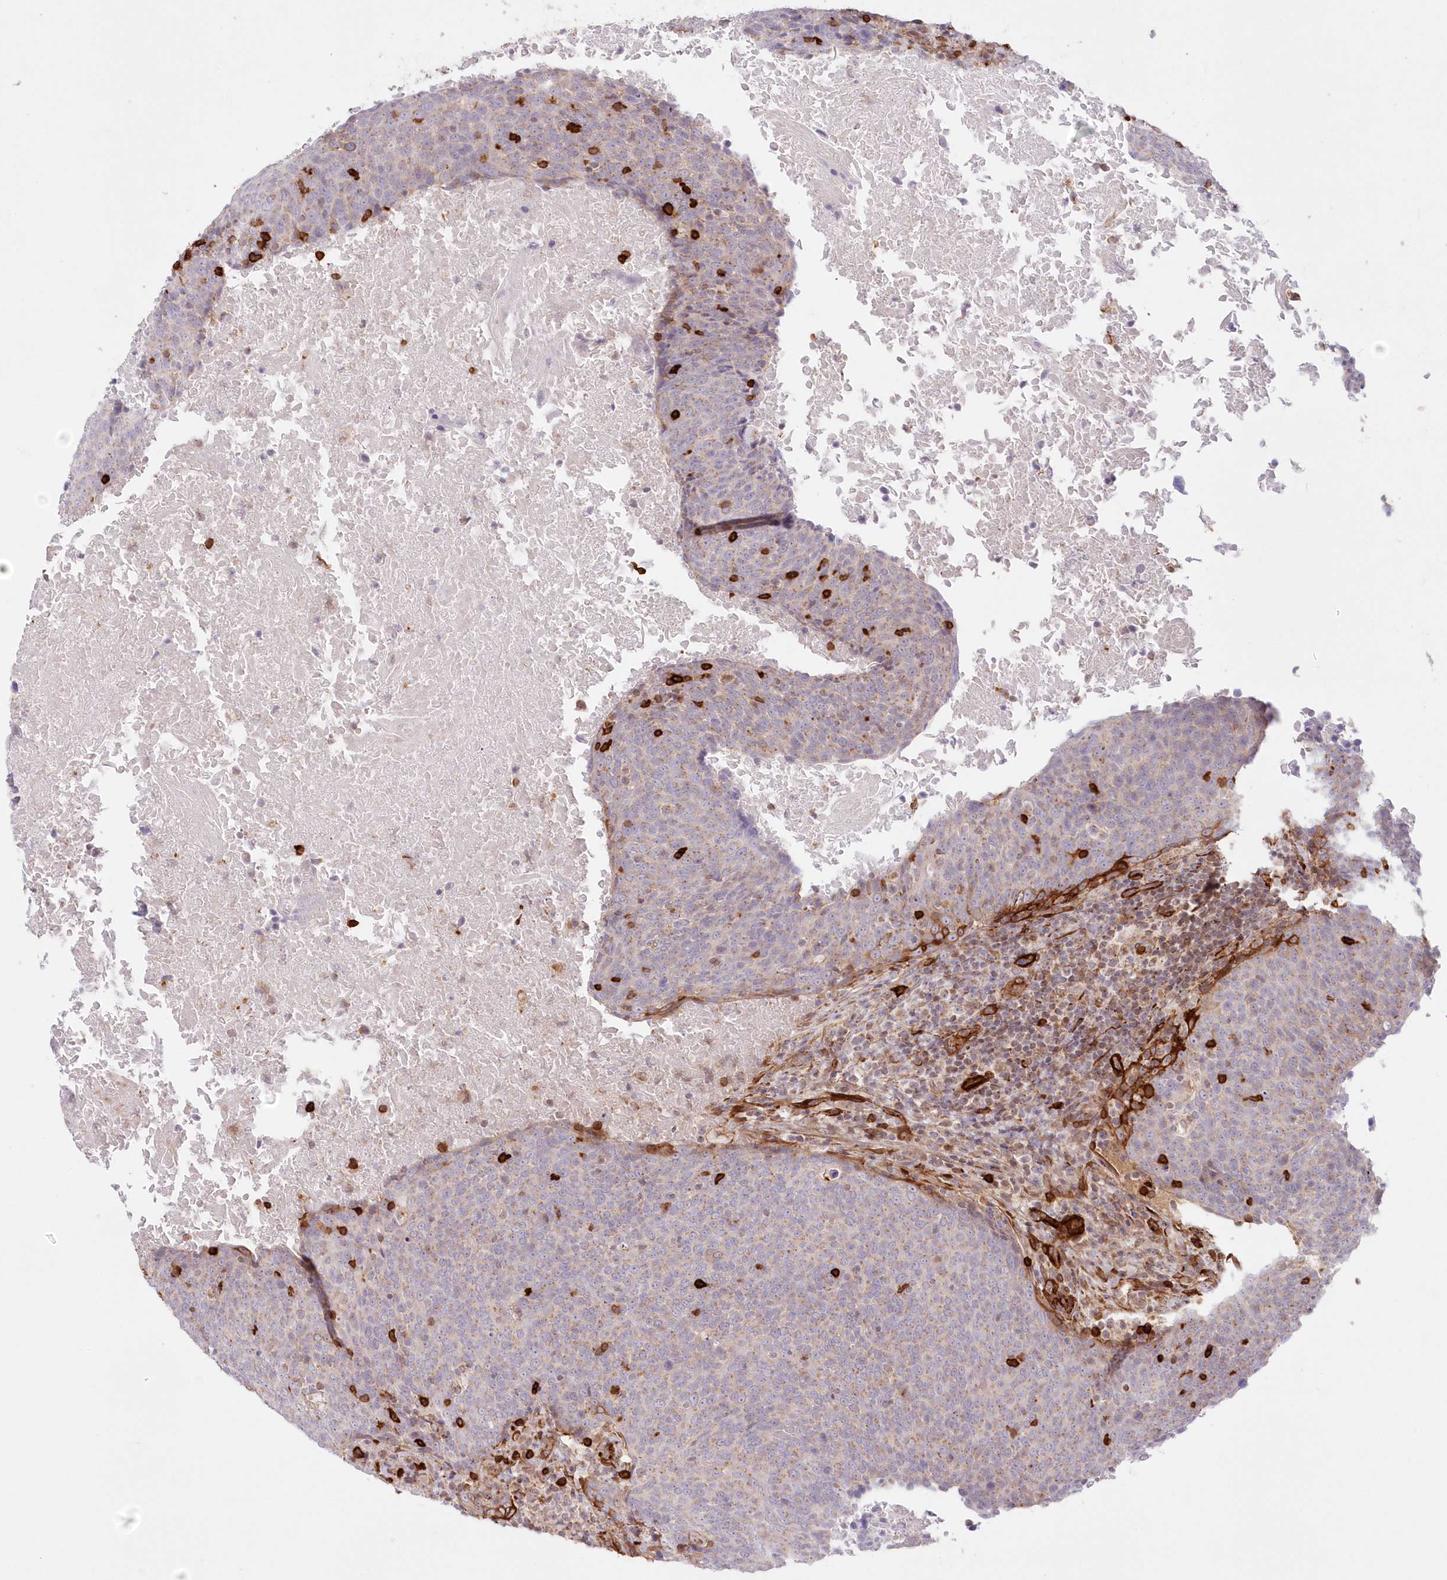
{"staining": {"intensity": "weak", "quantity": "<25%", "location": "cytoplasmic/membranous"}, "tissue": "head and neck cancer", "cell_type": "Tumor cells", "image_type": "cancer", "snomed": [{"axis": "morphology", "description": "Squamous cell carcinoma, NOS"}, {"axis": "morphology", "description": "Squamous cell carcinoma, metastatic, NOS"}, {"axis": "topography", "description": "Lymph node"}, {"axis": "topography", "description": "Head-Neck"}], "caption": "There is no significant expression in tumor cells of head and neck metastatic squamous cell carcinoma.", "gene": "AFAP1L2", "patient": {"sex": "male", "age": 62}}